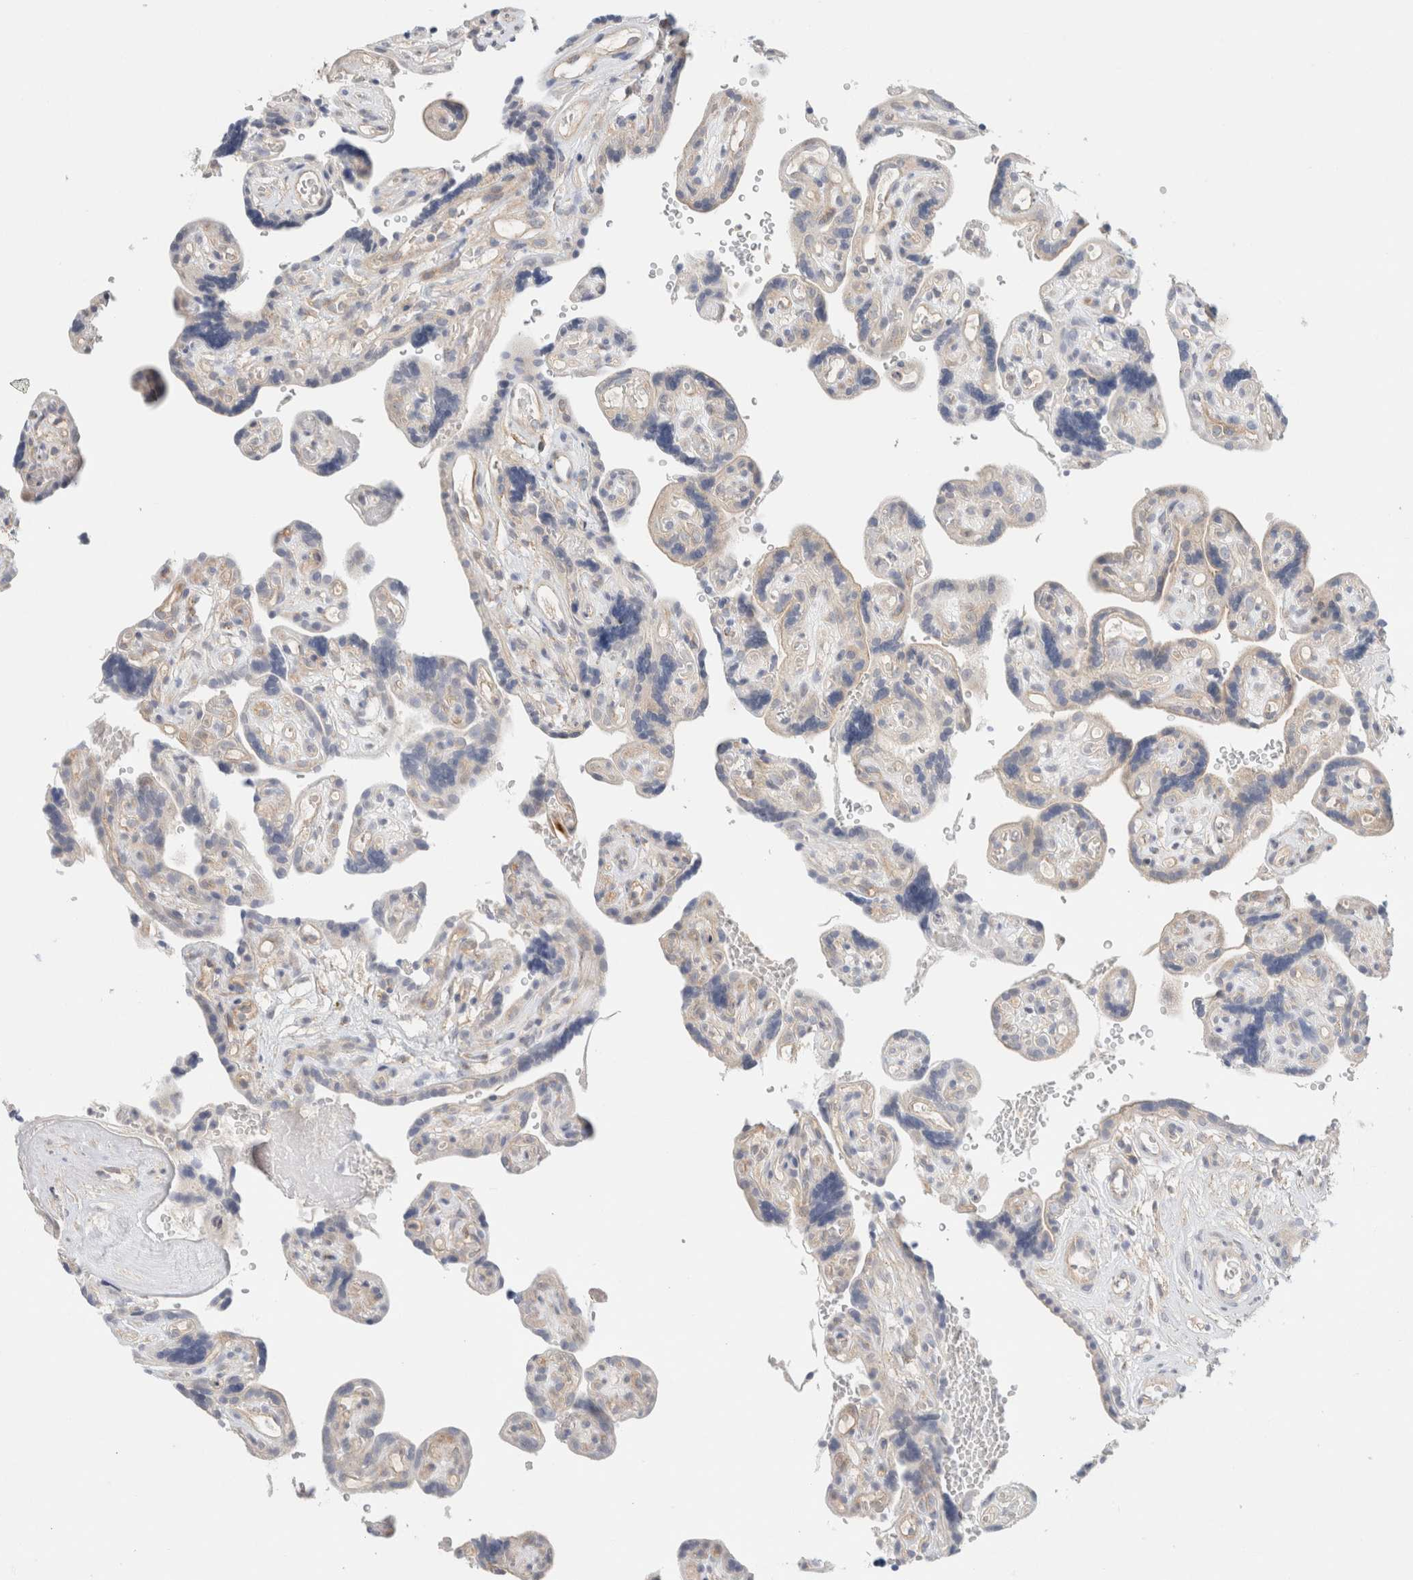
{"staining": {"intensity": "weak", "quantity": "25%-75%", "location": "cytoplasmic/membranous"}, "tissue": "placenta", "cell_type": "Decidual cells", "image_type": "normal", "snomed": [{"axis": "morphology", "description": "Normal tissue, NOS"}, {"axis": "topography", "description": "Placenta"}], "caption": "Placenta stained with immunohistochemistry reveals weak cytoplasmic/membranous positivity in about 25%-75% of decidual cells.", "gene": "SDR16C5", "patient": {"sex": "female", "age": 30}}